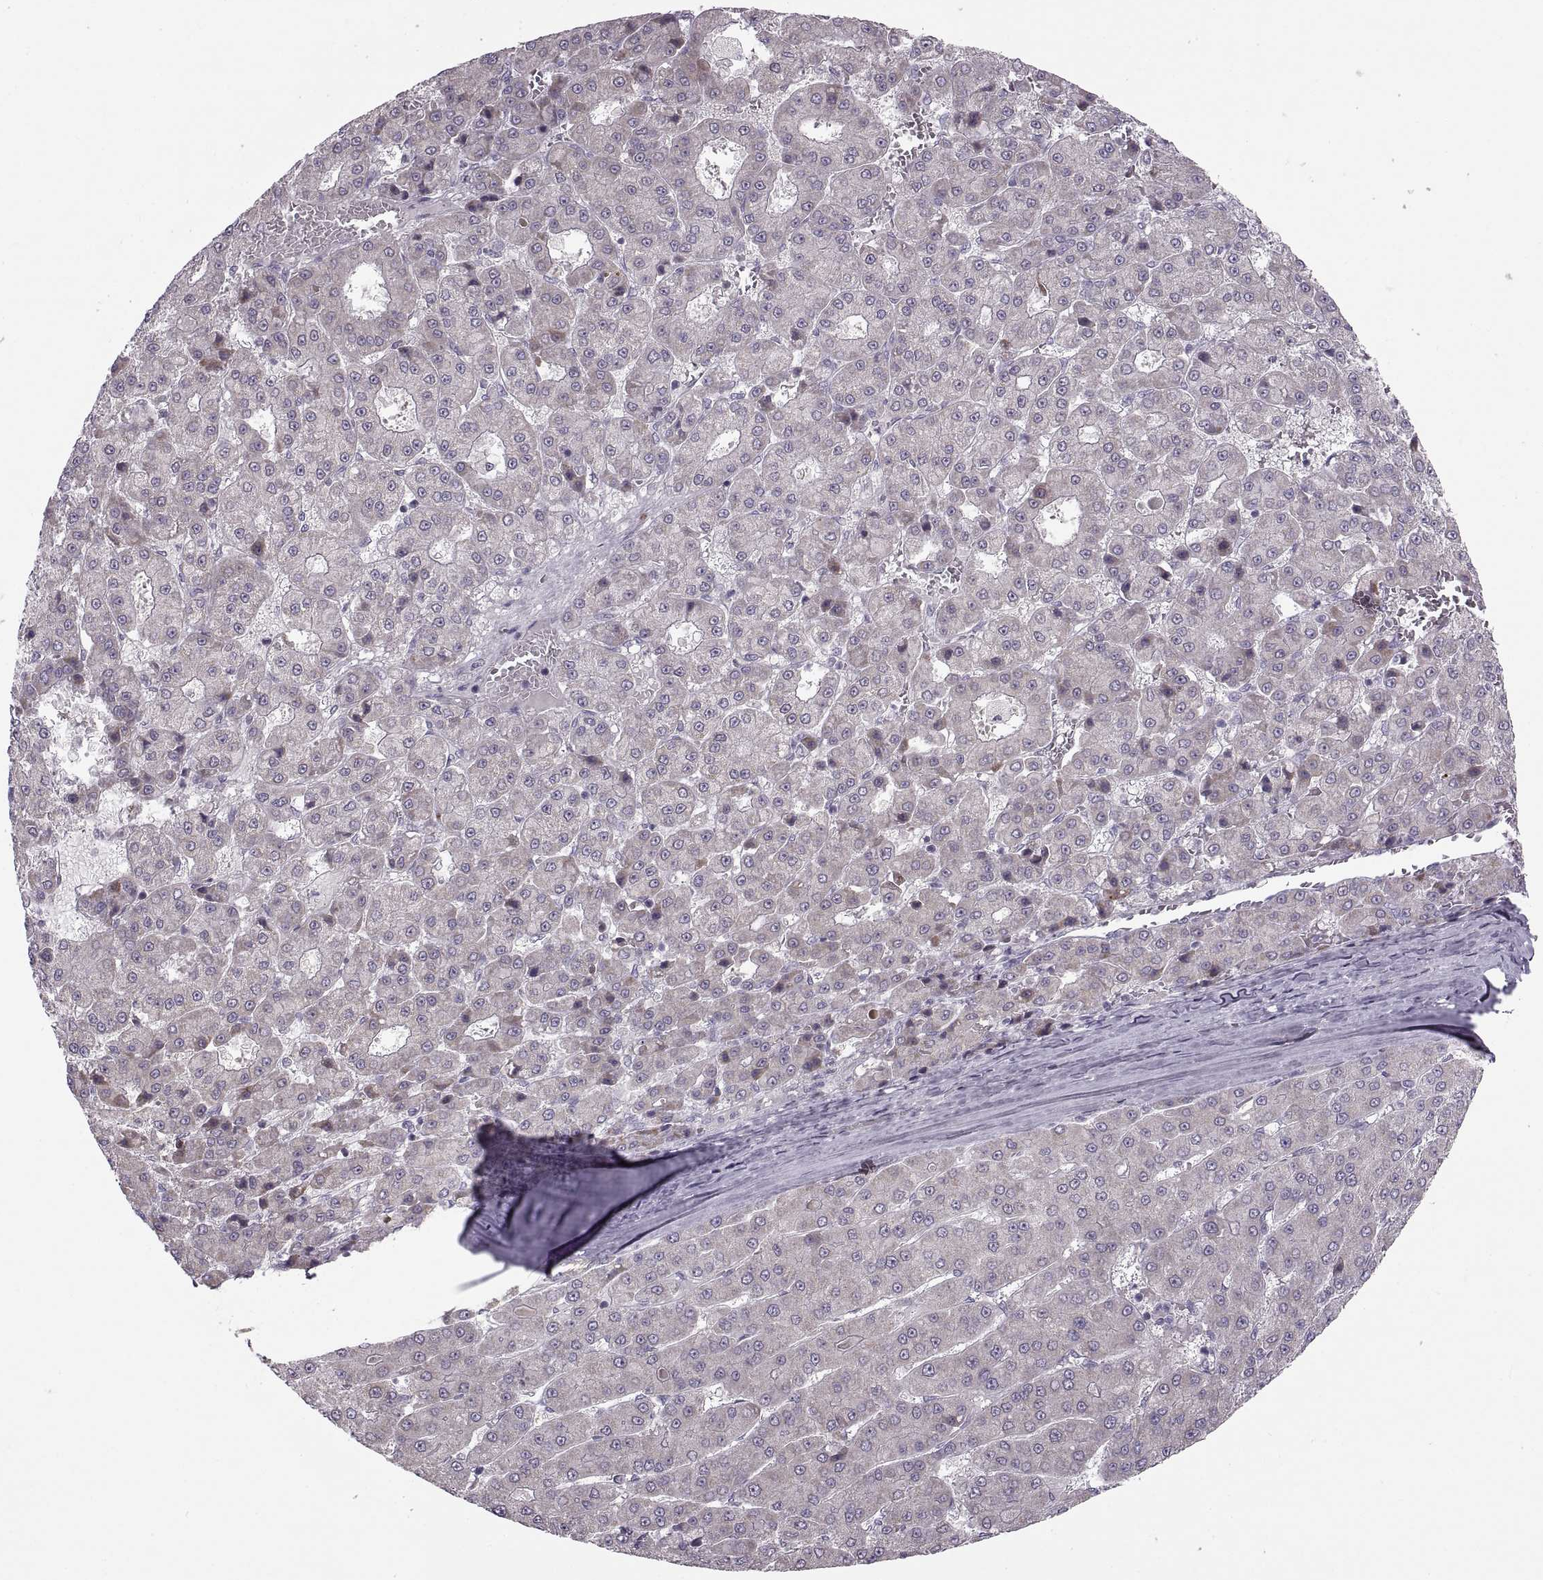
{"staining": {"intensity": "negative", "quantity": "none", "location": "none"}, "tissue": "liver cancer", "cell_type": "Tumor cells", "image_type": "cancer", "snomed": [{"axis": "morphology", "description": "Carcinoma, Hepatocellular, NOS"}, {"axis": "topography", "description": "Liver"}], "caption": "Protein analysis of liver cancer shows no significant positivity in tumor cells. The staining was performed using DAB to visualize the protein expression in brown, while the nuclei were stained in blue with hematoxylin (Magnification: 20x).", "gene": "PIERCE1", "patient": {"sex": "male", "age": 70}}